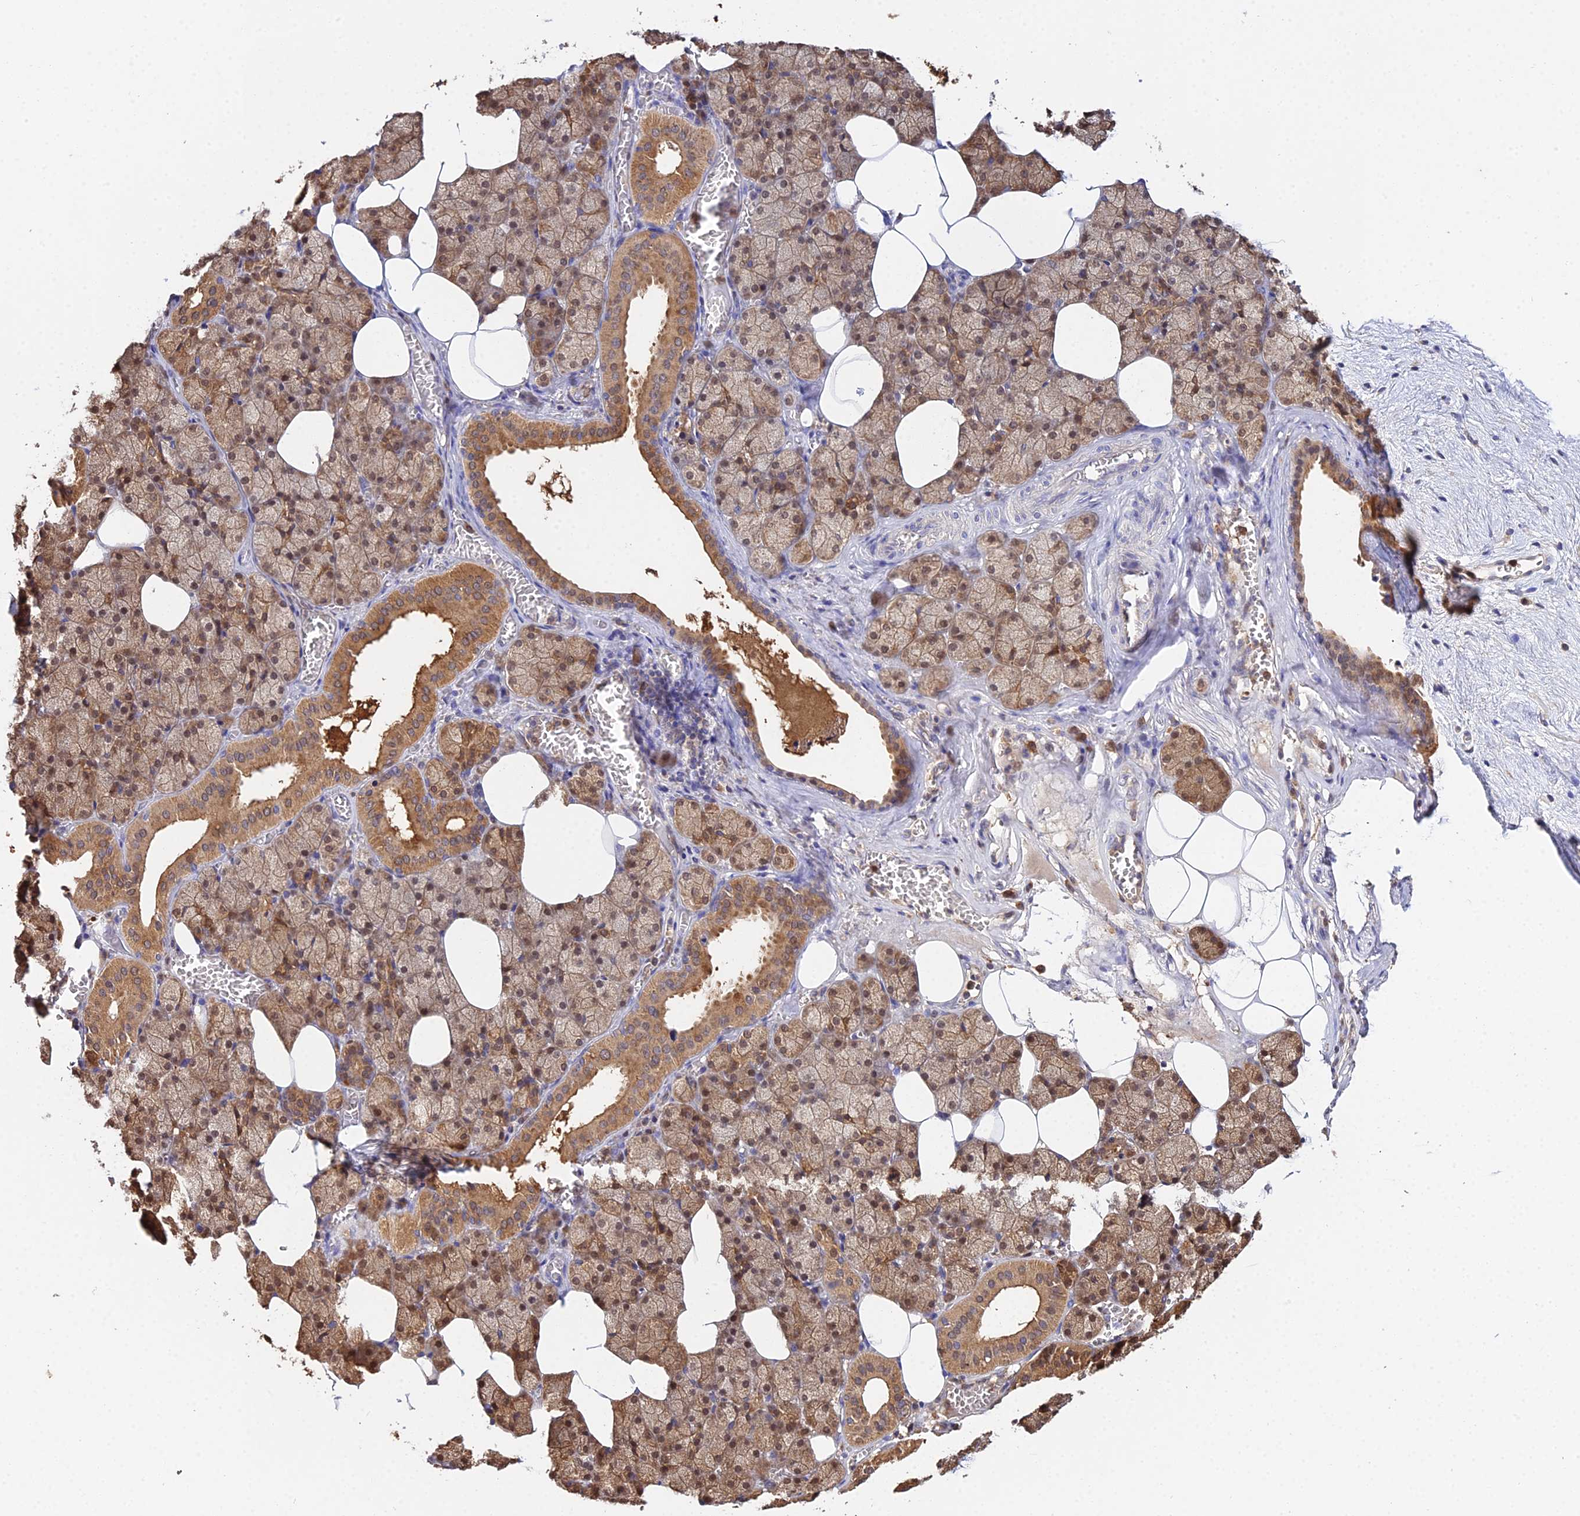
{"staining": {"intensity": "strong", "quantity": ">75%", "location": "cytoplasmic/membranous,nuclear"}, "tissue": "salivary gland", "cell_type": "Glandular cells", "image_type": "normal", "snomed": [{"axis": "morphology", "description": "Normal tissue, NOS"}, {"axis": "topography", "description": "Salivary gland"}], "caption": "Immunohistochemistry (IHC) image of benign salivary gland stained for a protein (brown), which exhibits high levels of strong cytoplasmic/membranous,nuclear positivity in about >75% of glandular cells.", "gene": "FBP1", "patient": {"sex": "male", "age": 62}}